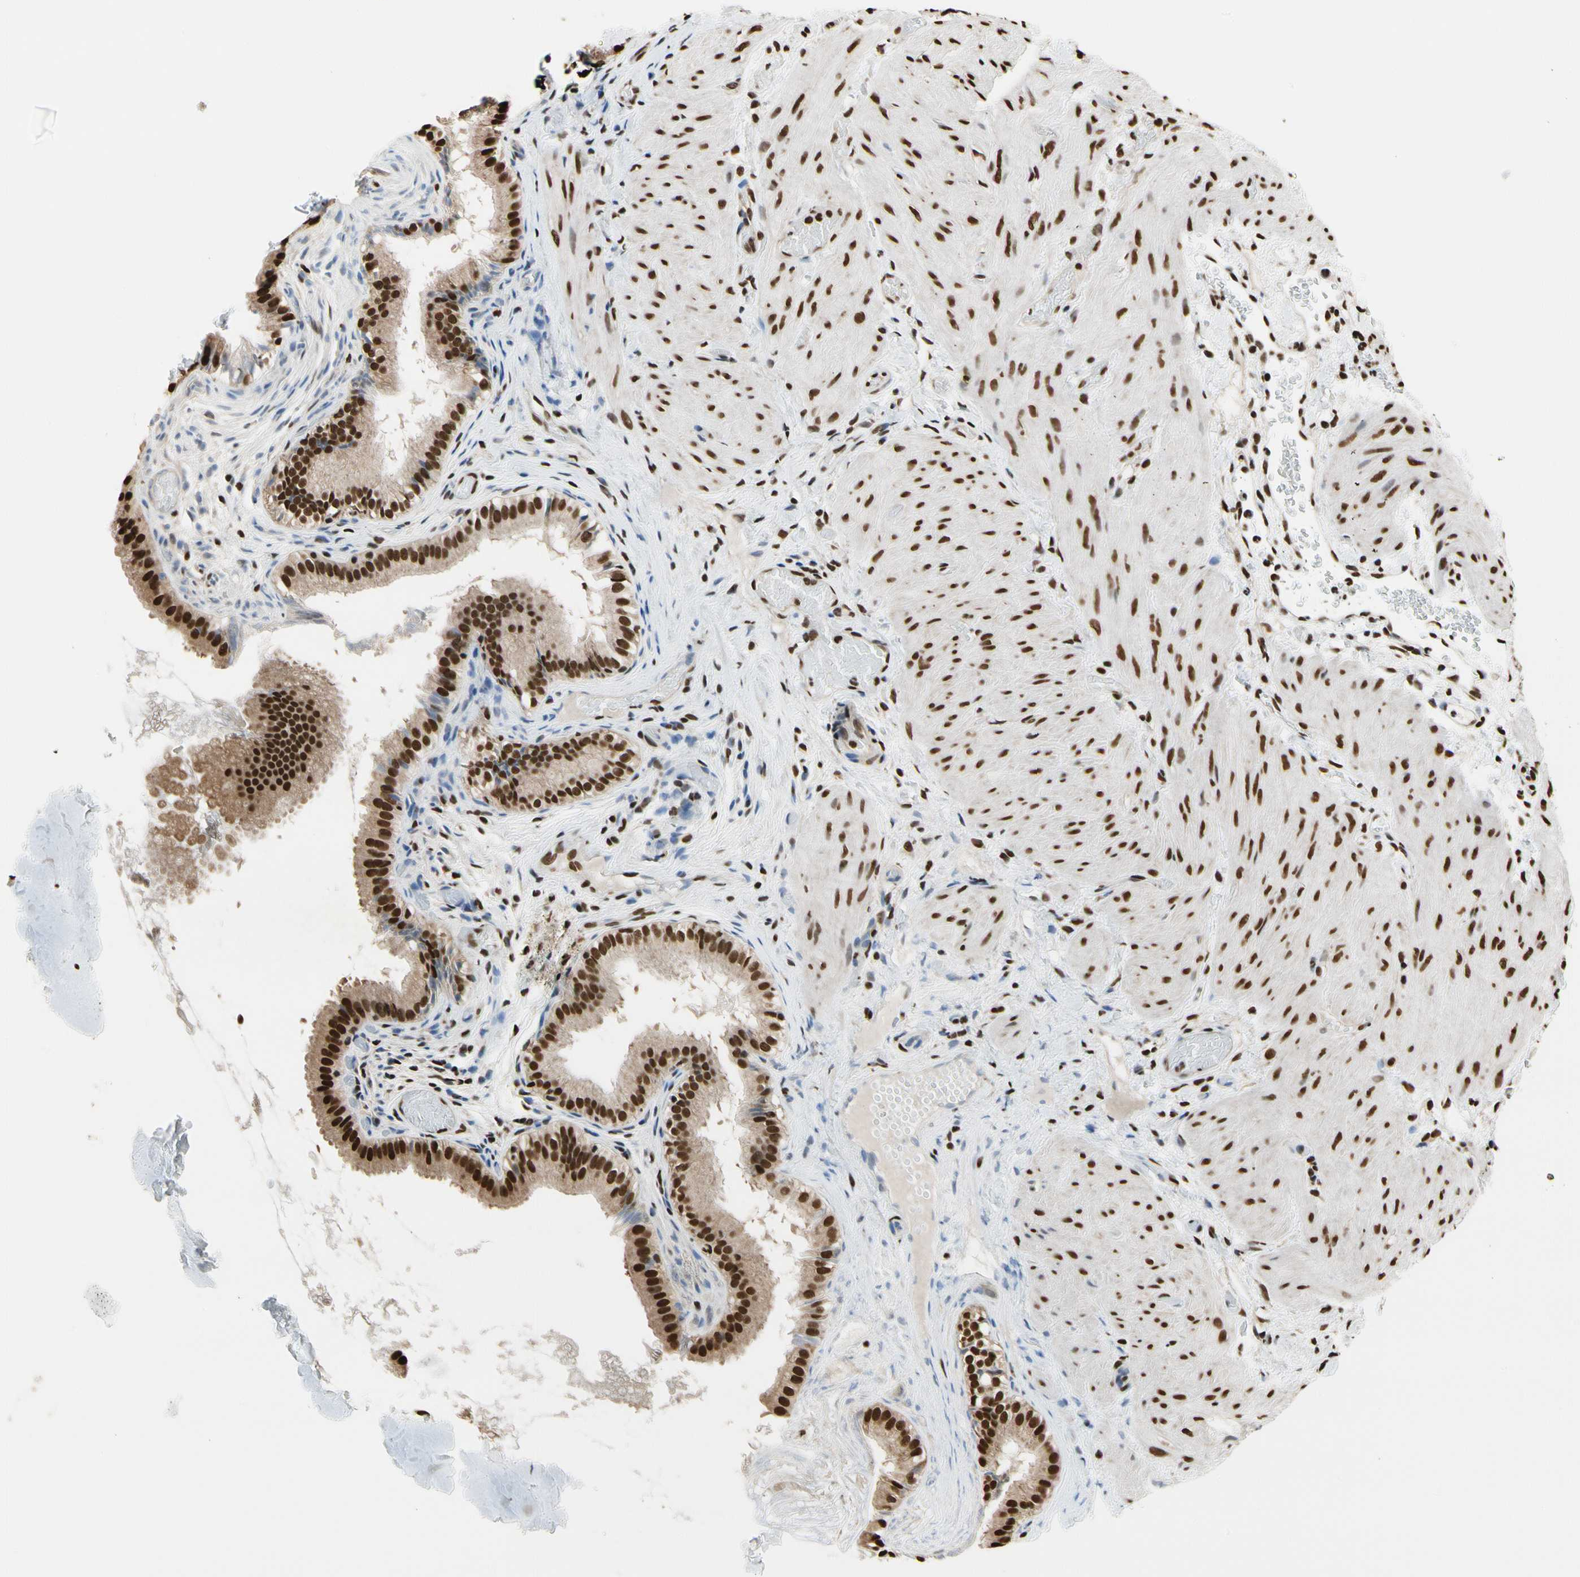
{"staining": {"intensity": "strong", "quantity": ">75%", "location": "cytoplasmic/membranous,nuclear"}, "tissue": "gallbladder", "cell_type": "Glandular cells", "image_type": "normal", "snomed": [{"axis": "morphology", "description": "Normal tissue, NOS"}, {"axis": "topography", "description": "Gallbladder"}], "caption": "A brown stain labels strong cytoplasmic/membranous,nuclear positivity of a protein in glandular cells of benign gallbladder.", "gene": "HNRNPK", "patient": {"sex": "female", "age": 26}}